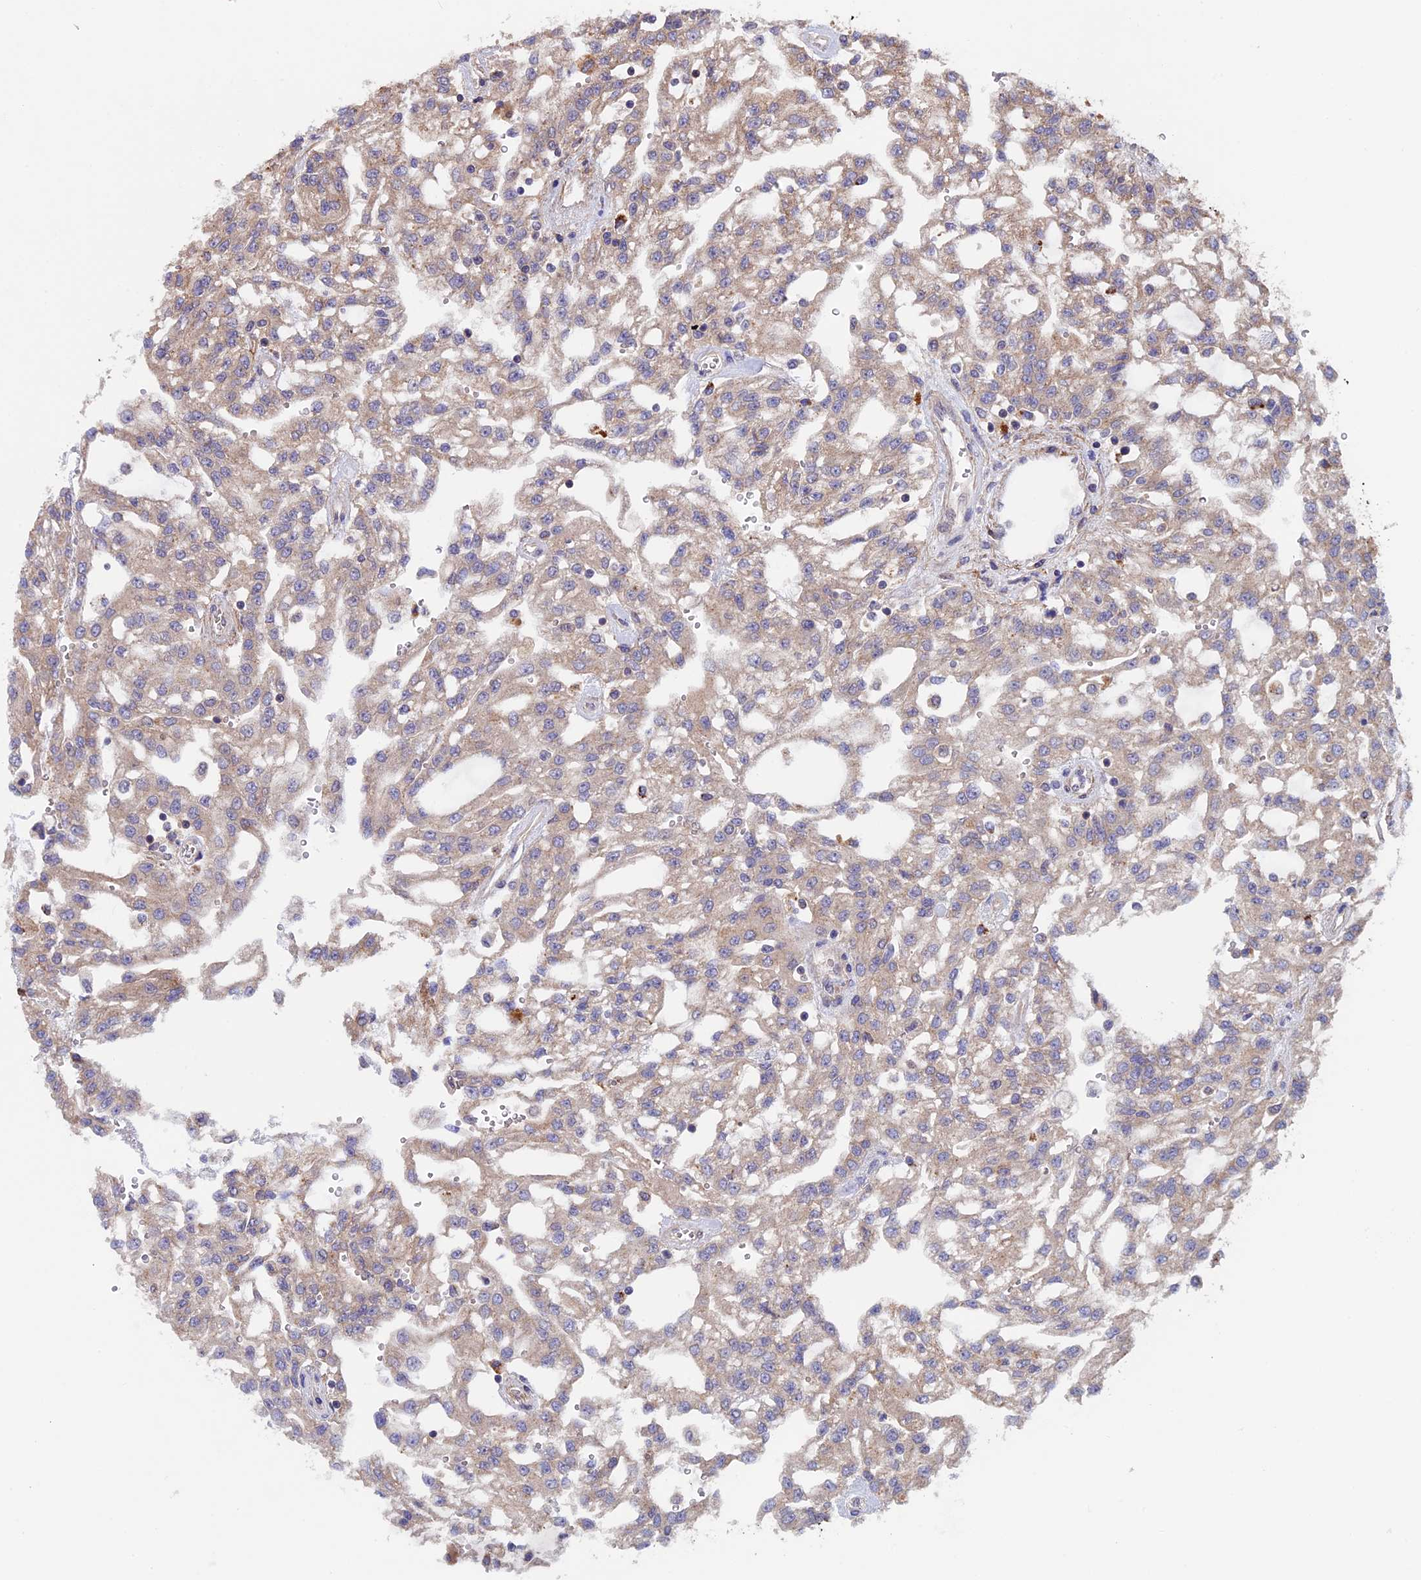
{"staining": {"intensity": "negative", "quantity": "none", "location": "none"}, "tissue": "renal cancer", "cell_type": "Tumor cells", "image_type": "cancer", "snomed": [{"axis": "morphology", "description": "Adenocarcinoma, NOS"}, {"axis": "topography", "description": "Kidney"}], "caption": "There is no significant staining in tumor cells of renal cancer (adenocarcinoma).", "gene": "SLC9A5", "patient": {"sex": "male", "age": 63}}